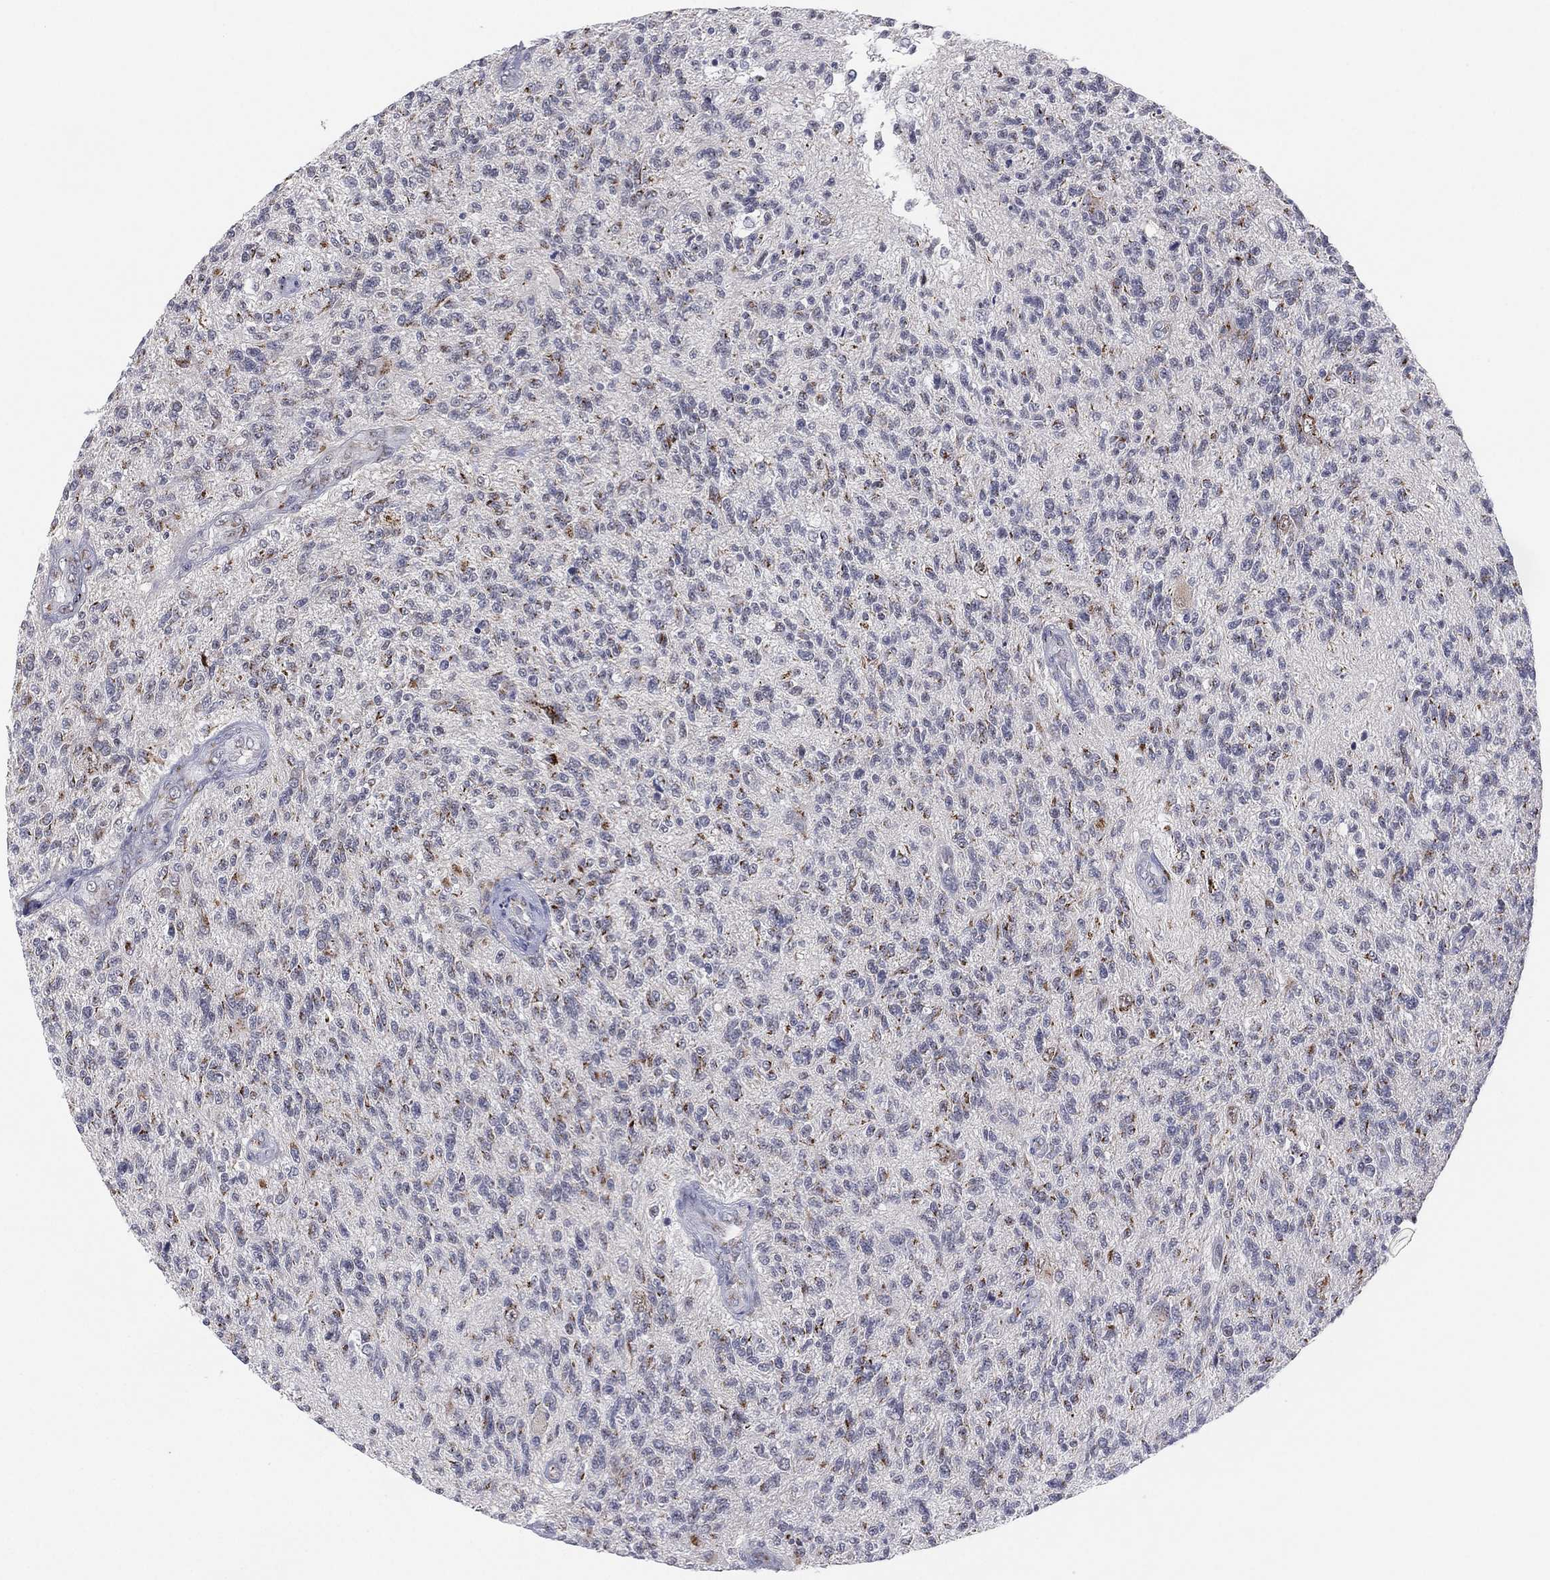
{"staining": {"intensity": "moderate", "quantity": "<25%", "location": "cytoplasmic/membranous"}, "tissue": "glioma", "cell_type": "Tumor cells", "image_type": "cancer", "snomed": [{"axis": "morphology", "description": "Glioma, malignant, High grade"}, {"axis": "topography", "description": "Brain"}], "caption": "High-magnification brightfield microscopy of glioma stained with DAB (brown) and counterstained with hematoxylin (blue). tumor cells exhibit moderate cytoplasmic/membranous expression is seen in about<25% of cells.", "gene": "CD177", "patient": {"sex": "male", "age": 56}}